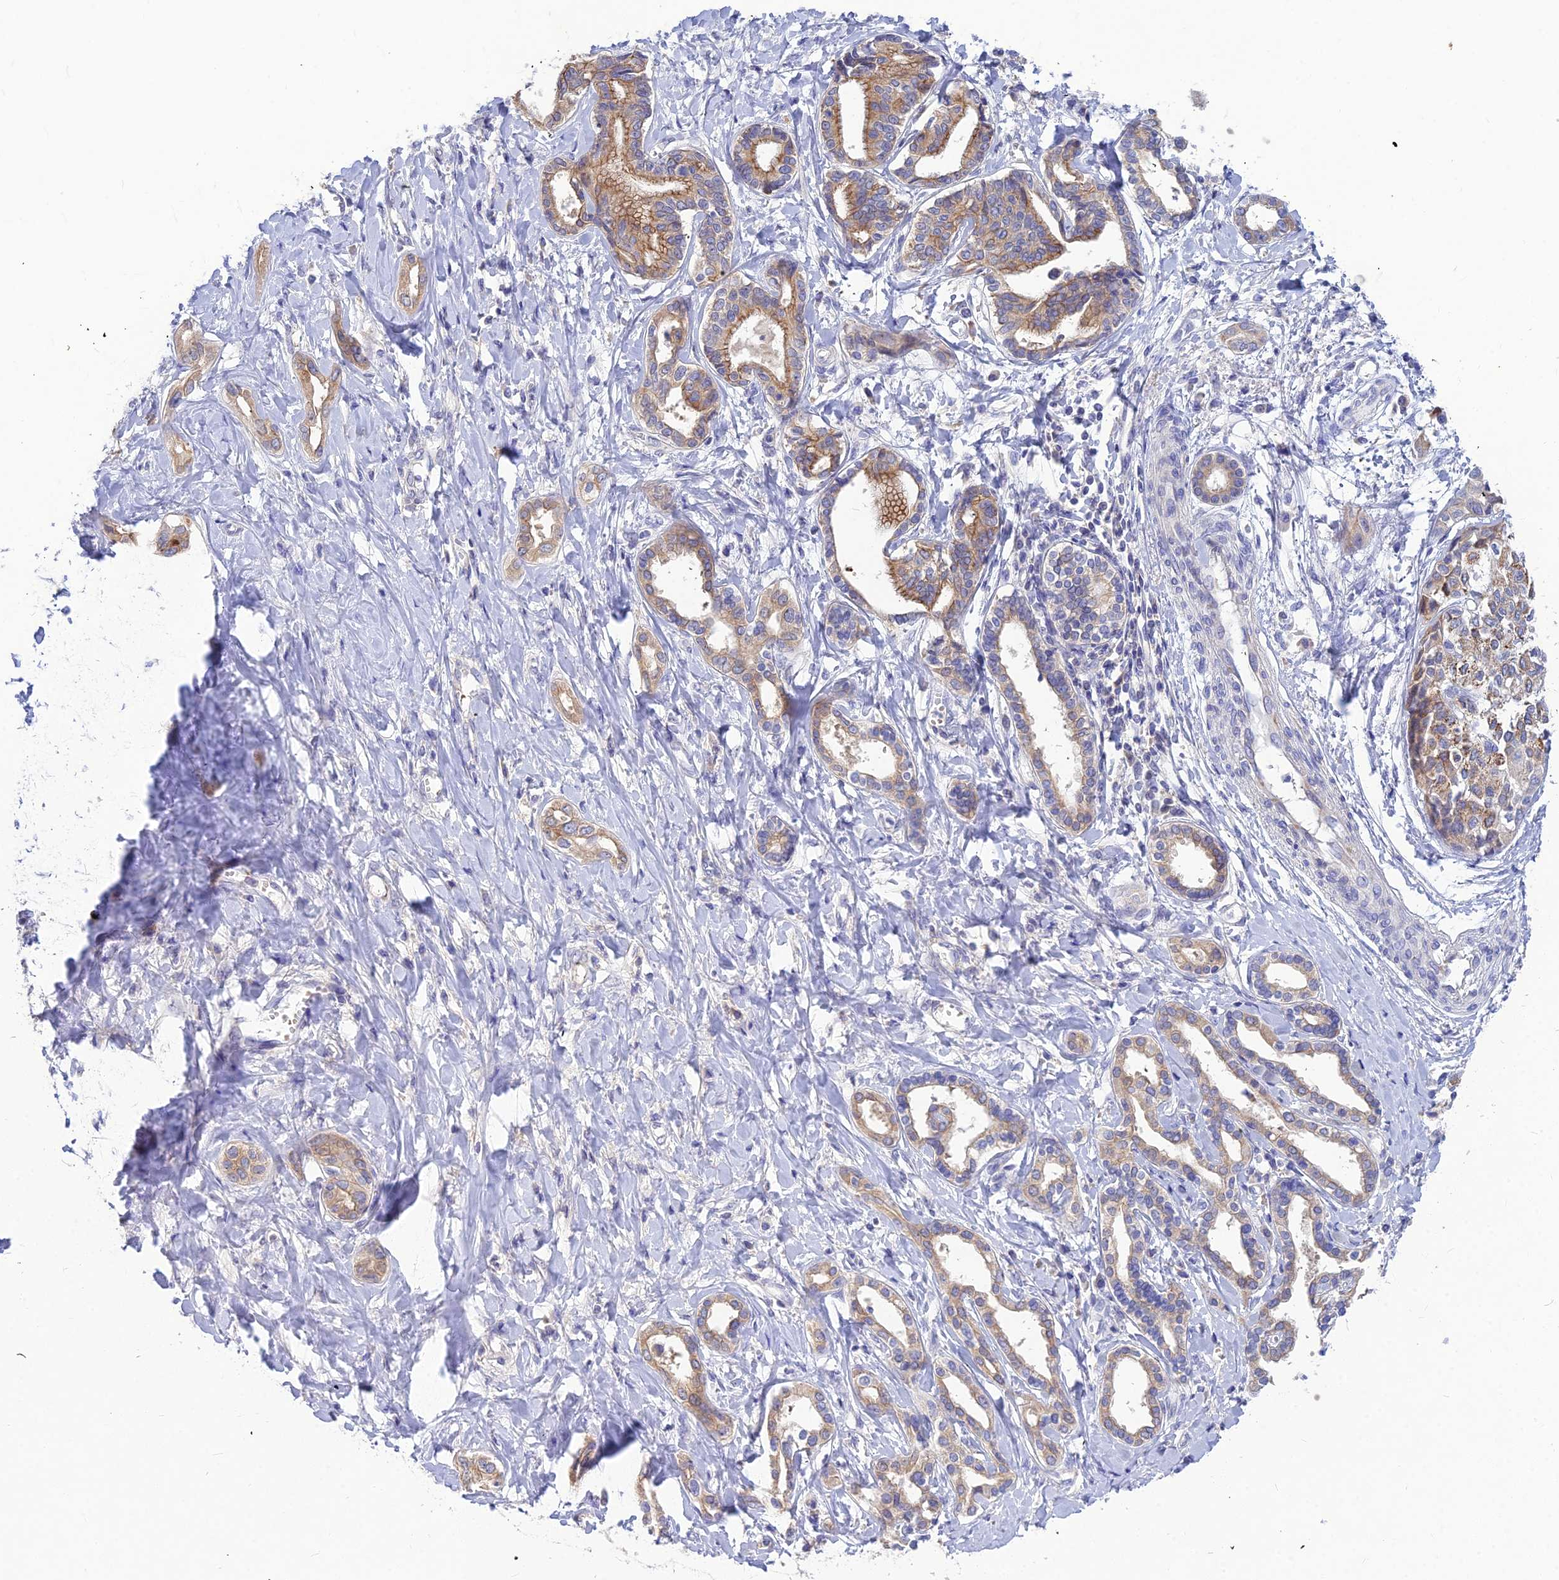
{"staining": {"intensity": "moderate", "quantity": ">75%", "location": "cytoplasmic/membranous"}, "tissue": "liver cancer", "cell_type": "Tumor cells", "image_type": "cancer", "snomed": [{"axis": "morphology", "description": "Cholangiocarcinoma"}, {"axis": "topography", "description": "Liver"}], "caption": "An image of human liver cancer stained for a protein reveals moderate cytoplasmic/membranous brown staining in tumor cells. (DAB (3,3'-diaminobenzidine) IHC with brightfield microscopy, high magnification).", "gene": "DMRTA1", "patient": {"sex": "female", "age": 77}}